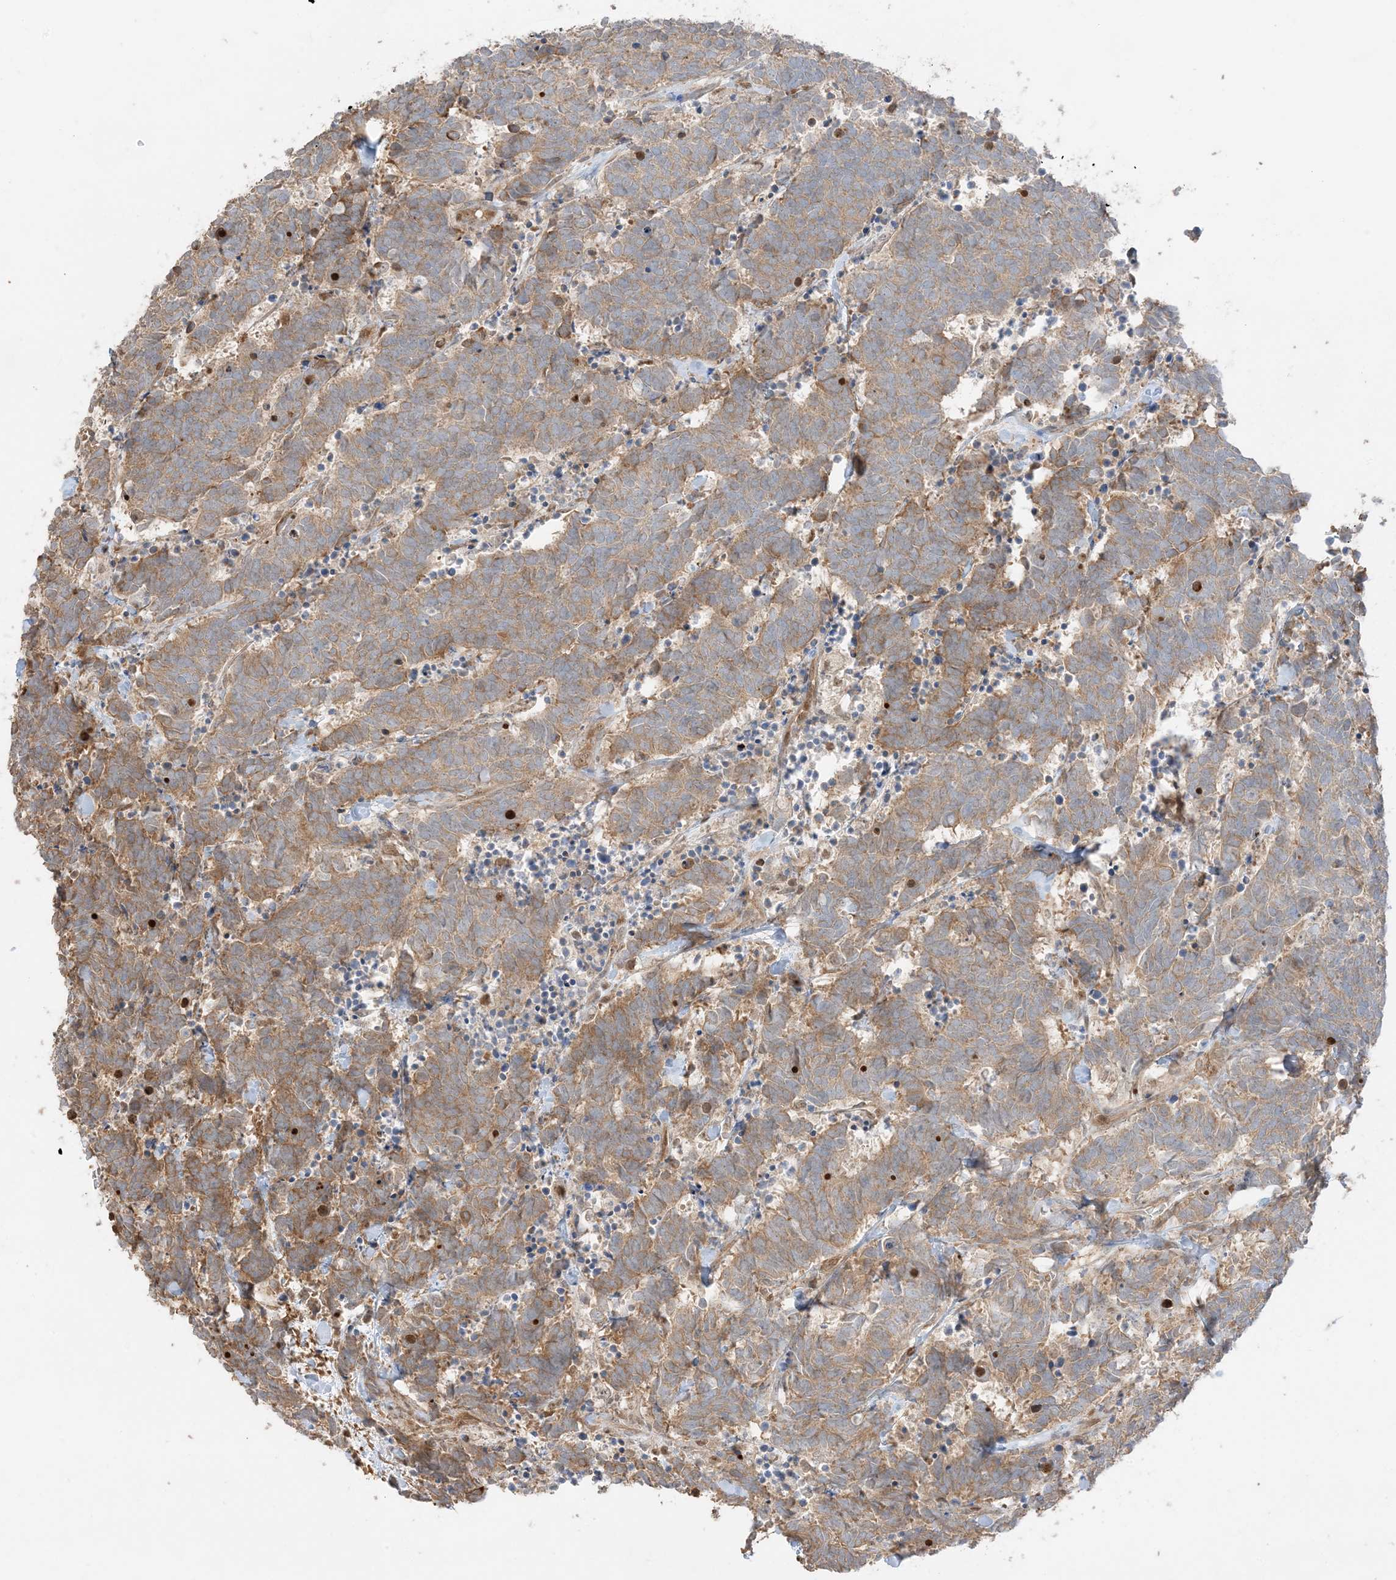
{"staining": {"intensity": "moderate", "quantity": ">75%", "location": "cytoplasmic/membranous"}, "tissue": "carcinoid", "cell_type": "Tumor cells", "image_type": "cancer", "snomed": [{"axis": "morphology", "description": "Carcinoma, NOS"}, {"axis": "morphology", "description": "Carcinoid, malignant, NOS"}, {"axis": "topography", "description": "Urinary bladder"}], "caption": "A brown stain highlights moderate cytoplasmic/membranous positivity of a protein in carcinoid tumor cells. (brown staining indicates protein expression, while blue staining denotes nuclei).", "gene": "ZBTB41", "patient": {"sex": "male", "age": 57}}